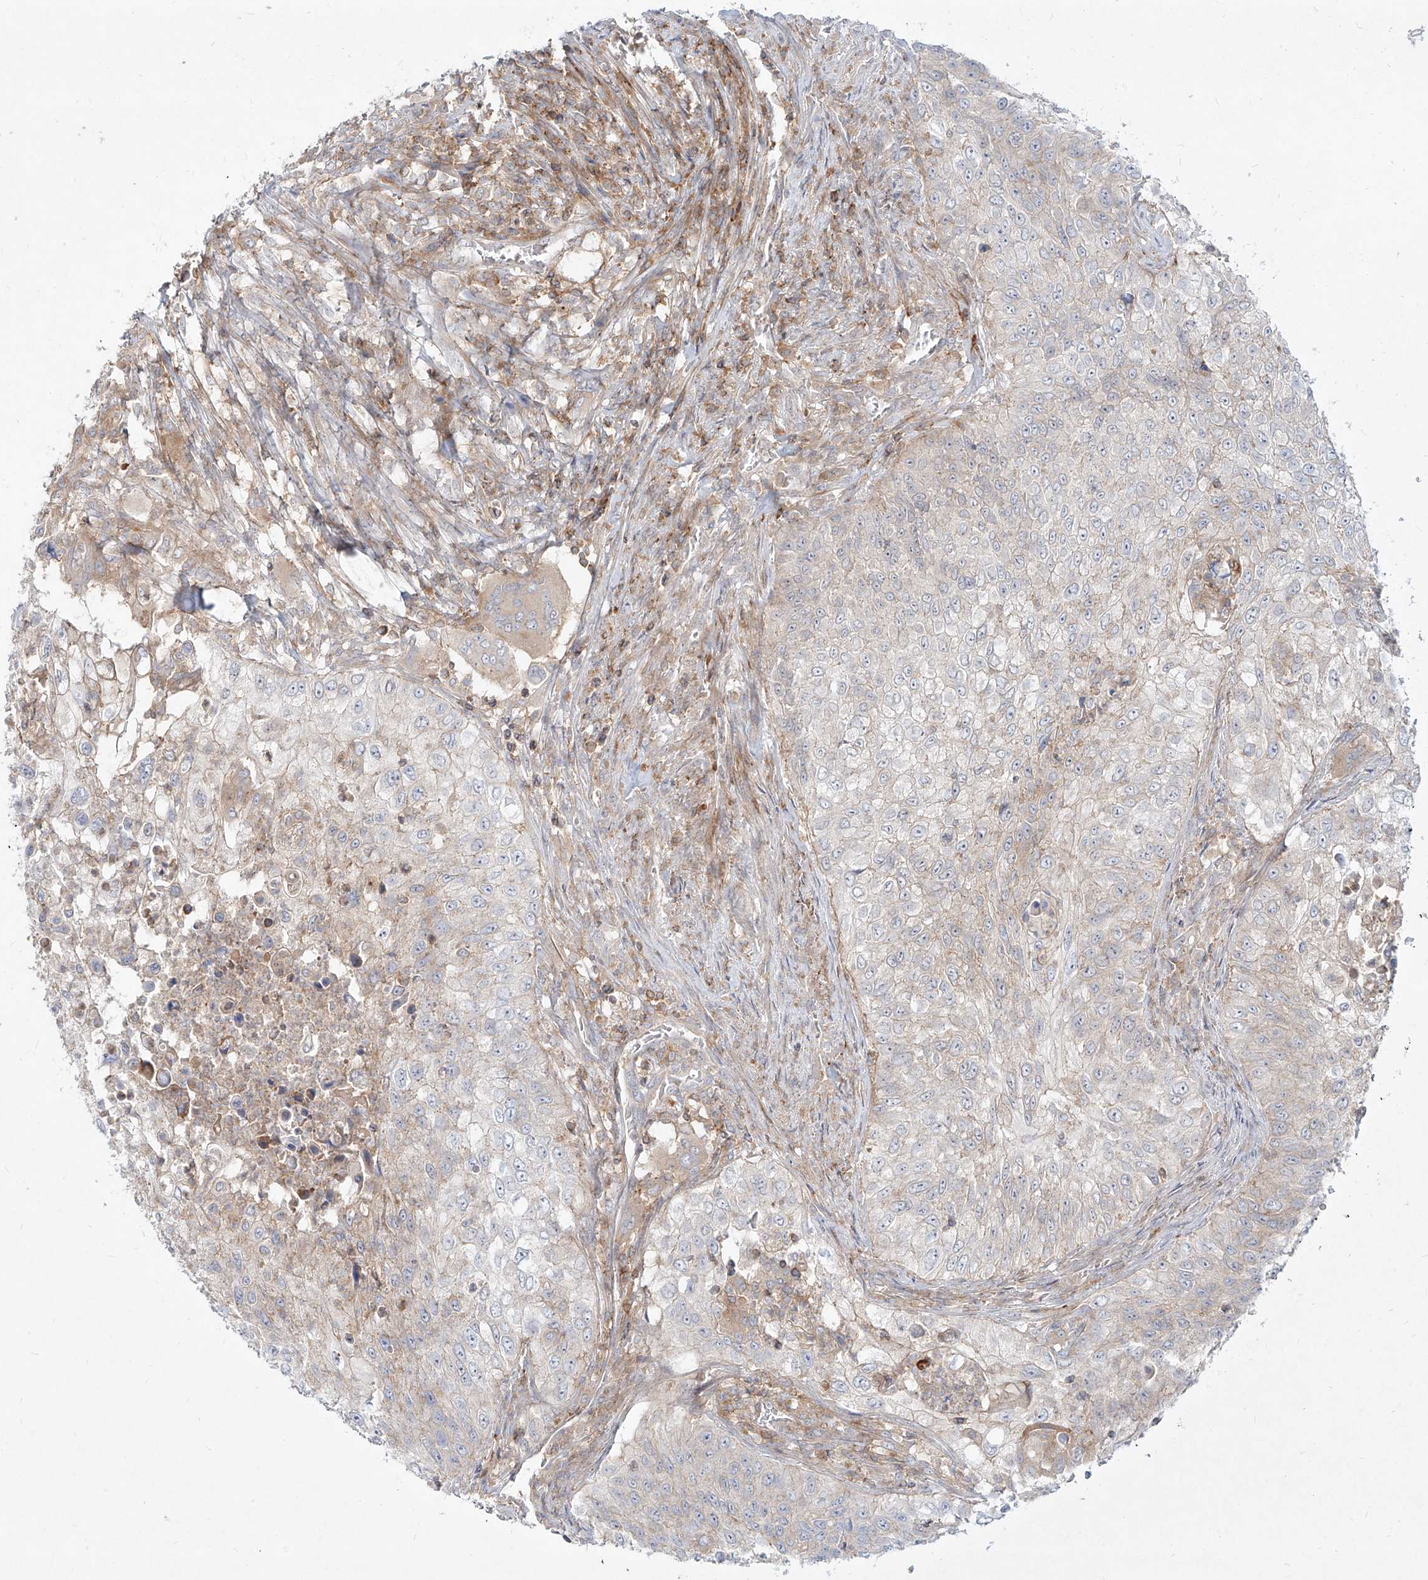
{"staining": {"intensity": "weak", "quantity": "<25%", "location": "cytoplasmic/membranous"}, "tissue": "urothelial cancer", "cell_type": "Tumor cells", "image_type": "cancer", "snomed": [{"axis": "morphology", "description": "Urothelial carcinoma, High grade"}, {"axis": "topography", "description": "Urinary bladder"}], "caption": "High power microscopy image of an immunohistochemistry (IHC) photomicrograph of urothelial cancer, revealing no significant expression in tumor cells.", "gene": "SLC2A12", "patient": {"sex": "female", "age": 60}}